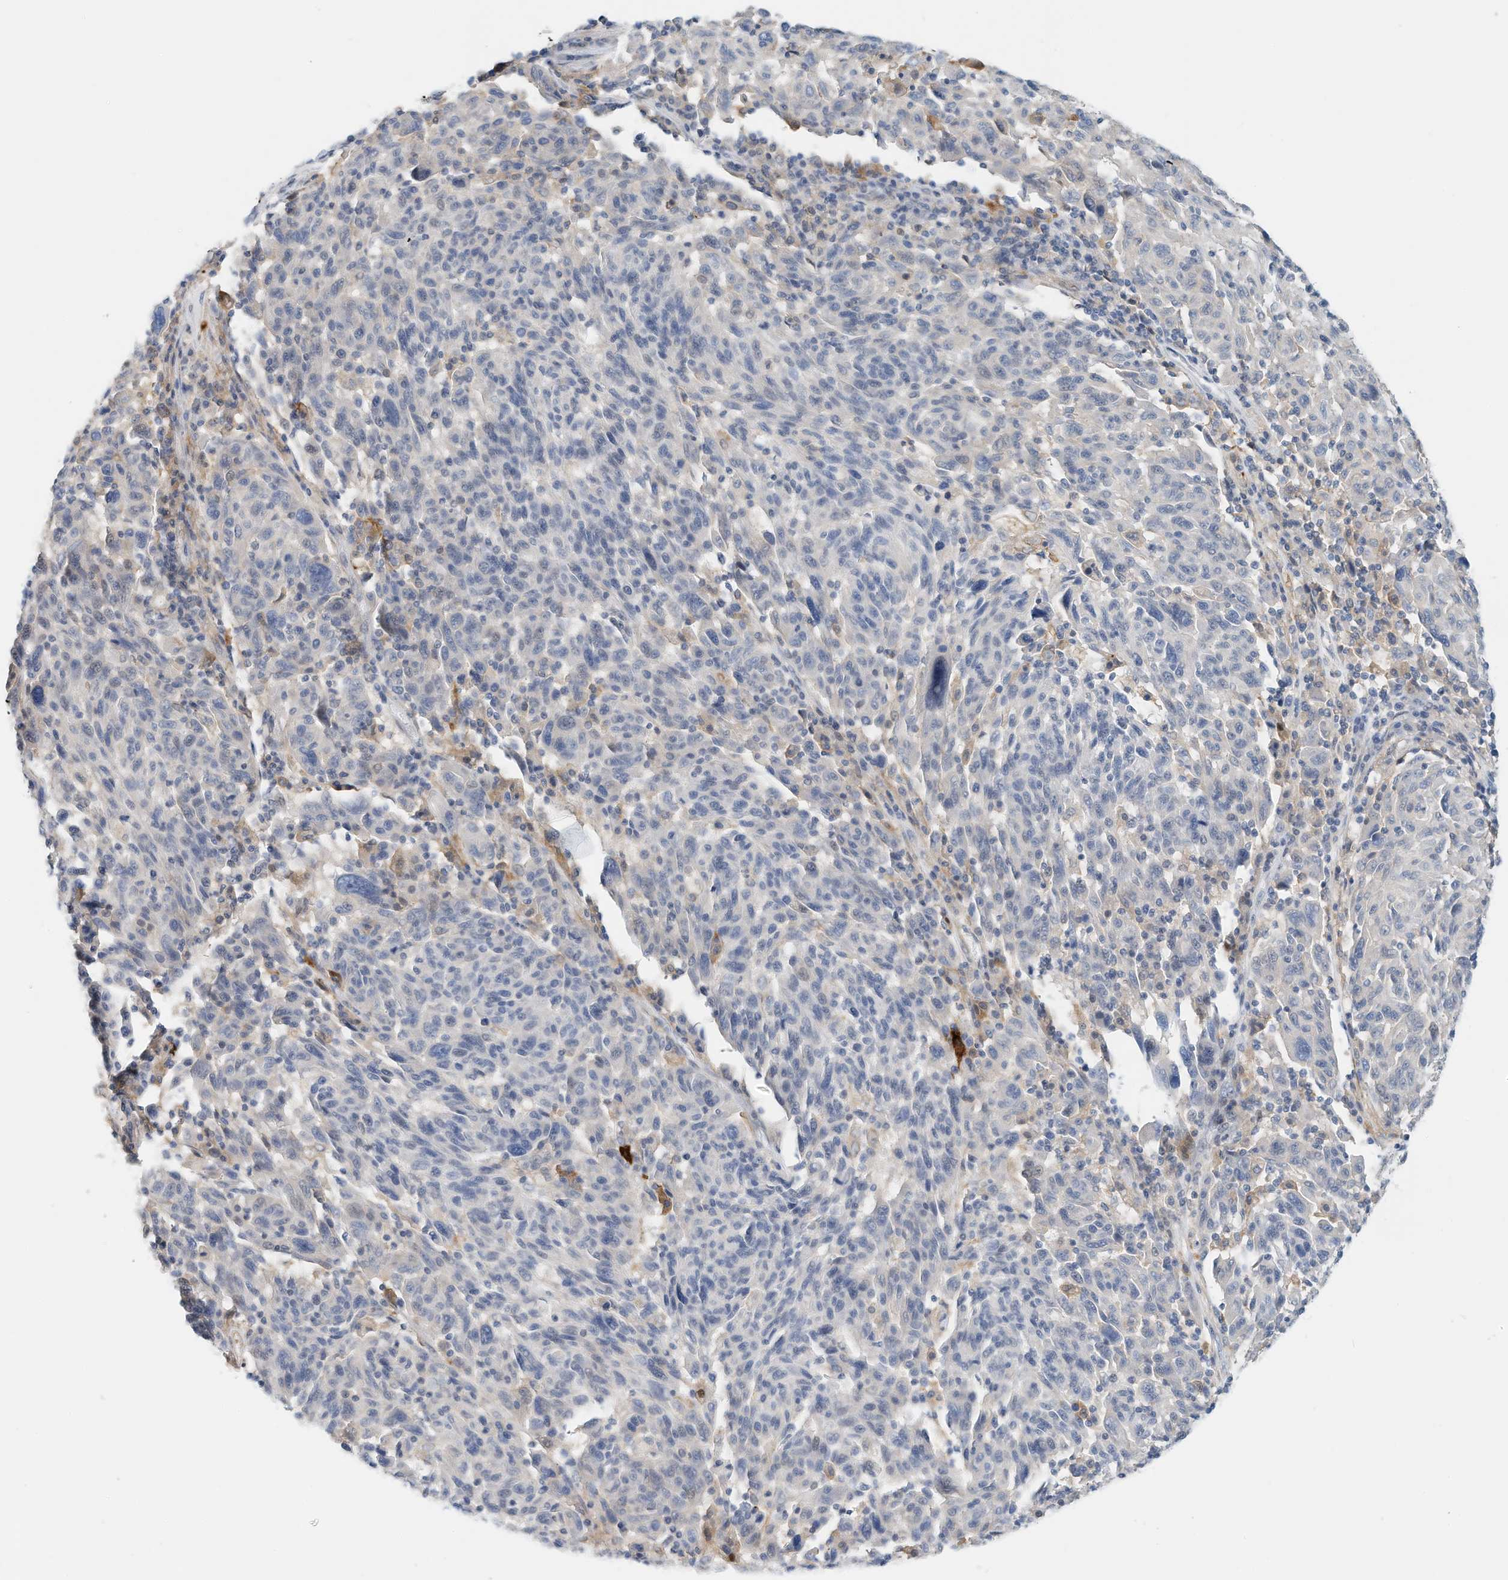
{"staining": {"intensity": "negative", "quantity": "none", "location": "none"}, "tissue": "melanoma", "cell_type": "Tumor cells", "image_type": "cancer", "snomed": [{"axis": "morphology", "description": "Malignant melanoma, NOS"}, {"axis": "topography", "description": "Skin"}], "caption": "Tumor cells are negative for brown protein staining in malignant melanoma.", "gene": "MICAL1", "patient": {"sex": "male", "age": 53}}